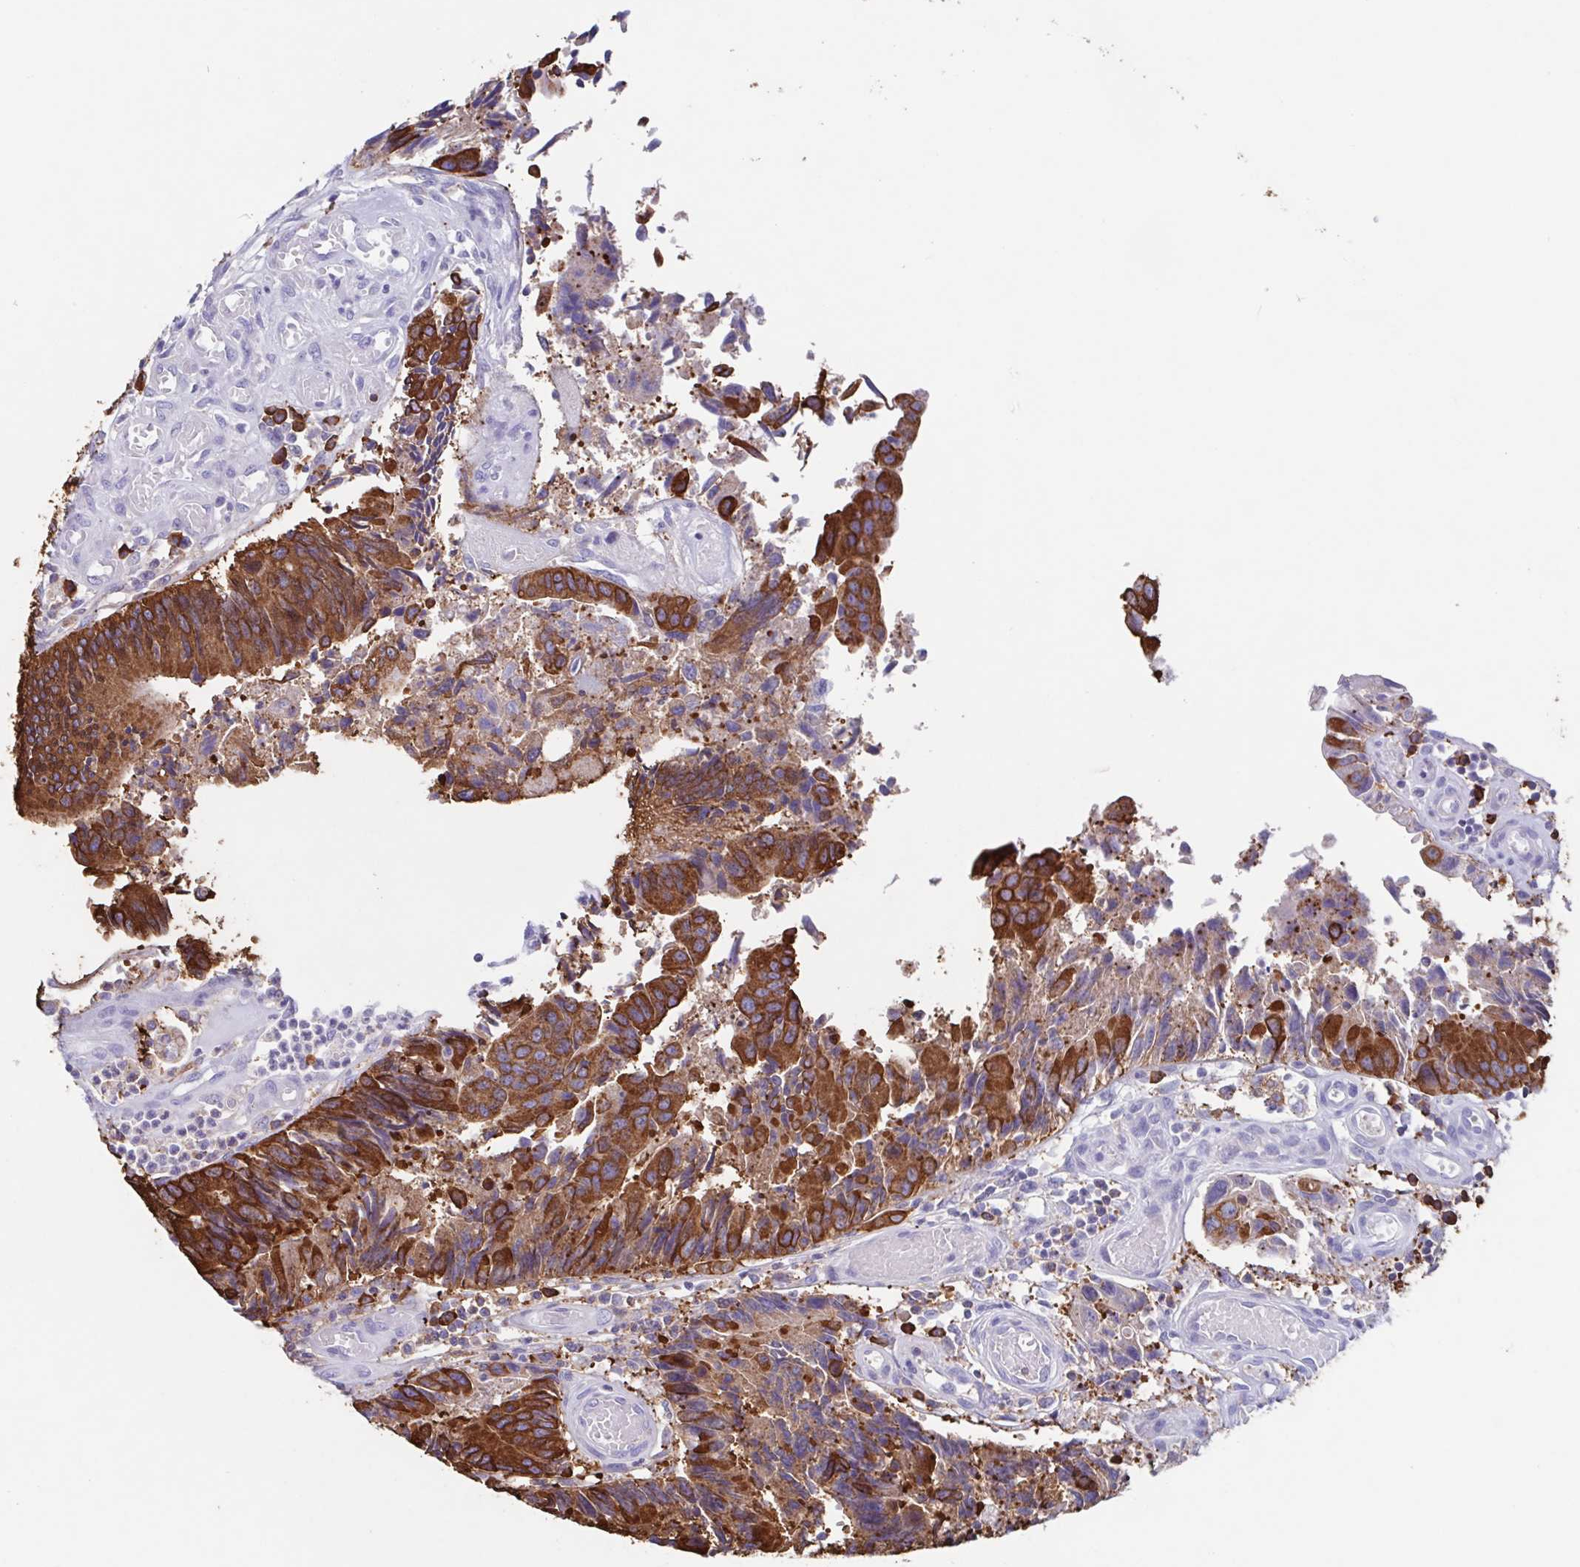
{"staining": {"intensity": "strong", "quantity": ">75%", "location": "cytoplasmic/membranous"}, "tissue": "colorectal cancer", "cell_type": "Tumor cells", "image_type": "cancer", "snomed": [{"axis": "morphology", "description": "Adenocarcinoma, NOS"}, {"axis": "topography", "description": "Colon"}], "caption": "Human colorectal cancer (adenocarcinoma) stained for a protein (brown) exhibits strong cytoplasmic/membranous positive staining in approximately >75% of tumor cells.", "gene": "TPD52", "patient": {"sex": "female", "age": 67}}